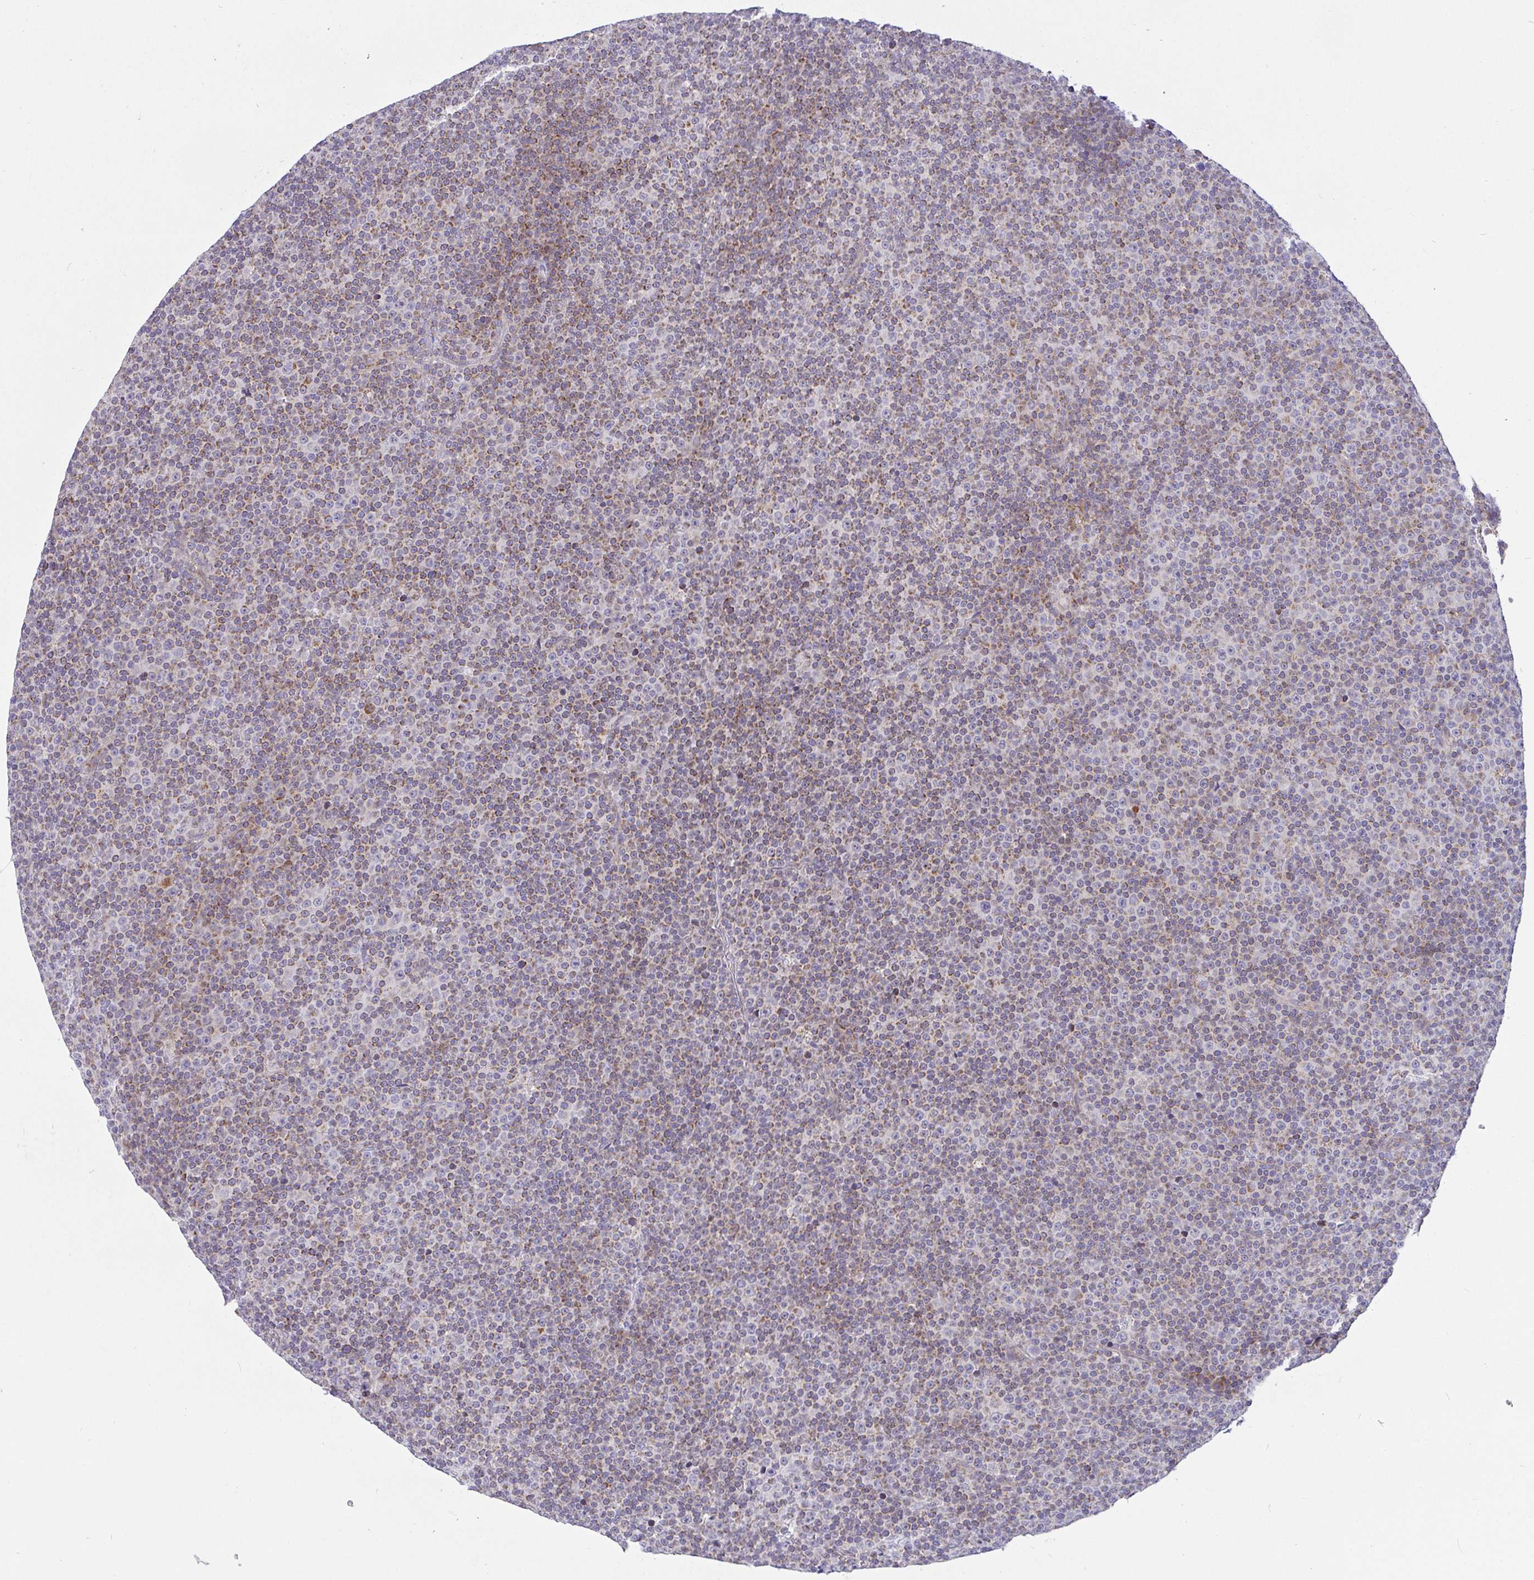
{"staining": {"intensity": "moderate", "quantity": "25%-75%", "location": "cytoplasmic/membranous"}, "tissue": "lymphoma", "cell_type": "Tumor cells", "image_type": "cancer", "snomed": [{"axis": "morphology", "description": "Malignant lymphoma, non-Hodgkin's type, Low grade"}, {"axis": "topography", "description": "Lymph node"}], "caption": "Lymphoma stained with immunohistochemistry (IHC) exhibits moderate cytoplasmic/membranous staining in approximately 25%-75% of tumor cells.", "gene": "SRRM4", "patient": {"sex": "female", "age": 67}}